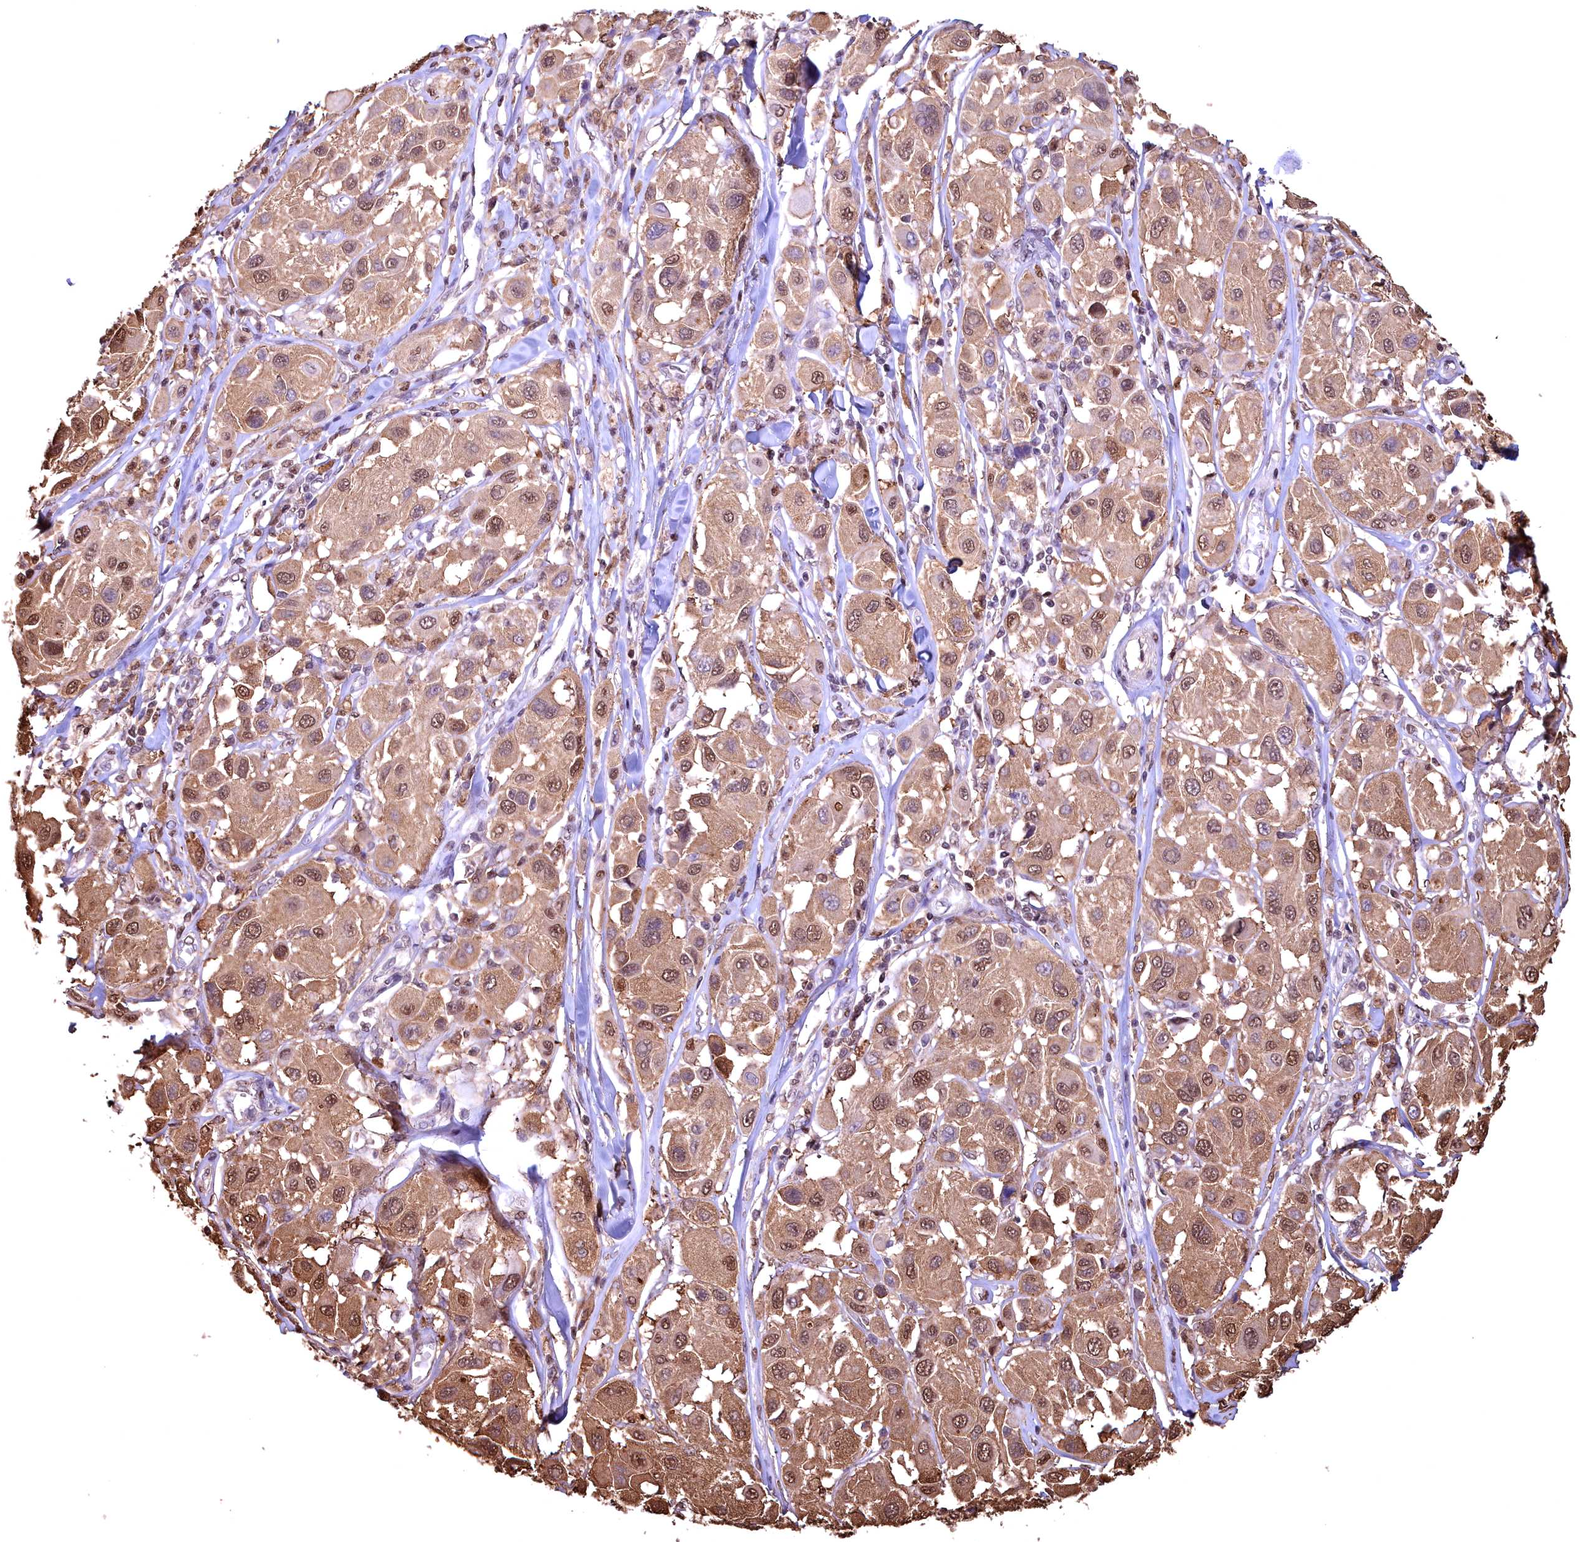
{"staining": {"intensity": "moderate", "quantity": ">75%", "location": "cytoplasmic/membranous,nuclear"}, "tissue": "melanoma", "cell_type": "Tumor cells", "image_type": "cancer", "snomed": [{"axis": "morphology", "description": "Malignant melanoma, Metastatic site"}, {"axis": "topography", "description": "Skin"}], "caption": "DAB (3,3'-diaminobenzidine) immunohistochemical staining of human malignant melanoma (metastatic site) exhibits moderate cytoplasmic/membranous and nuclear protein expression in about >75% of tumor cells. (DAB (3,3'-diaminobenzidine) IHC, brown staining for protein, blue staining for nuclei).", "gene": "GAPDH", "patient": {"sex": "male", "age": 41}}